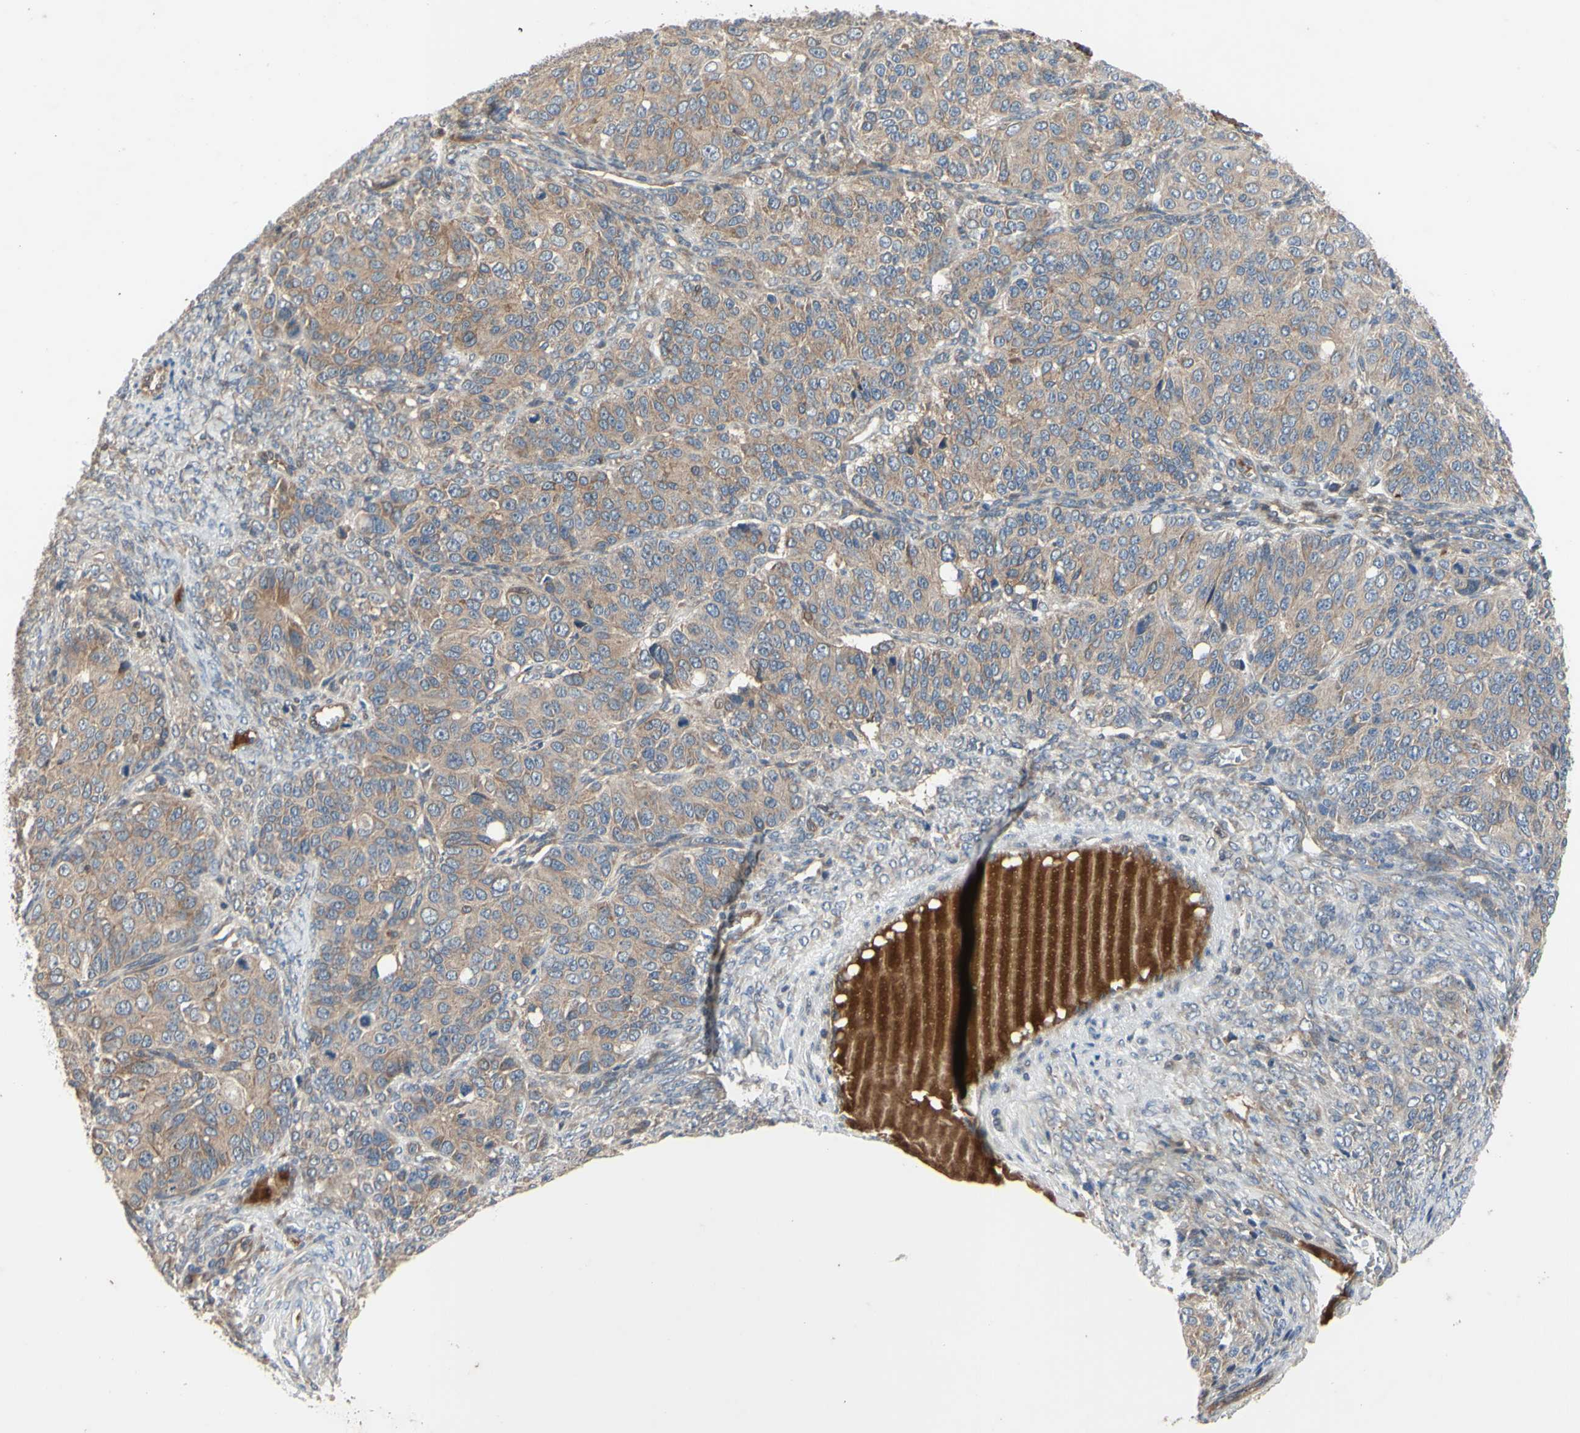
{"staining": {"intensity": "weak", "quantity": ">75%", "location": "cytoplasmic/membranous"}, "tissue": "ovarian cancer", "cell_type": "Tumor cells", "image_type": "cancer", "snomed": [{"axis": "morphology", "description": "Carcinoma, endometroid"}, {"axis": "topography", "description": "Ovary"}], "caption": "Ovarian endometroid carcinoma stained for a protein shows weak cytoplasmic/membranous positivity in tumor cells. The protein is stained brown, and the nuclei are stained in blue (DAB IHC with brightfield microscopy, high magnification).", "gene": "XIAP", "patient": {"sex": "female", "age": 51}}